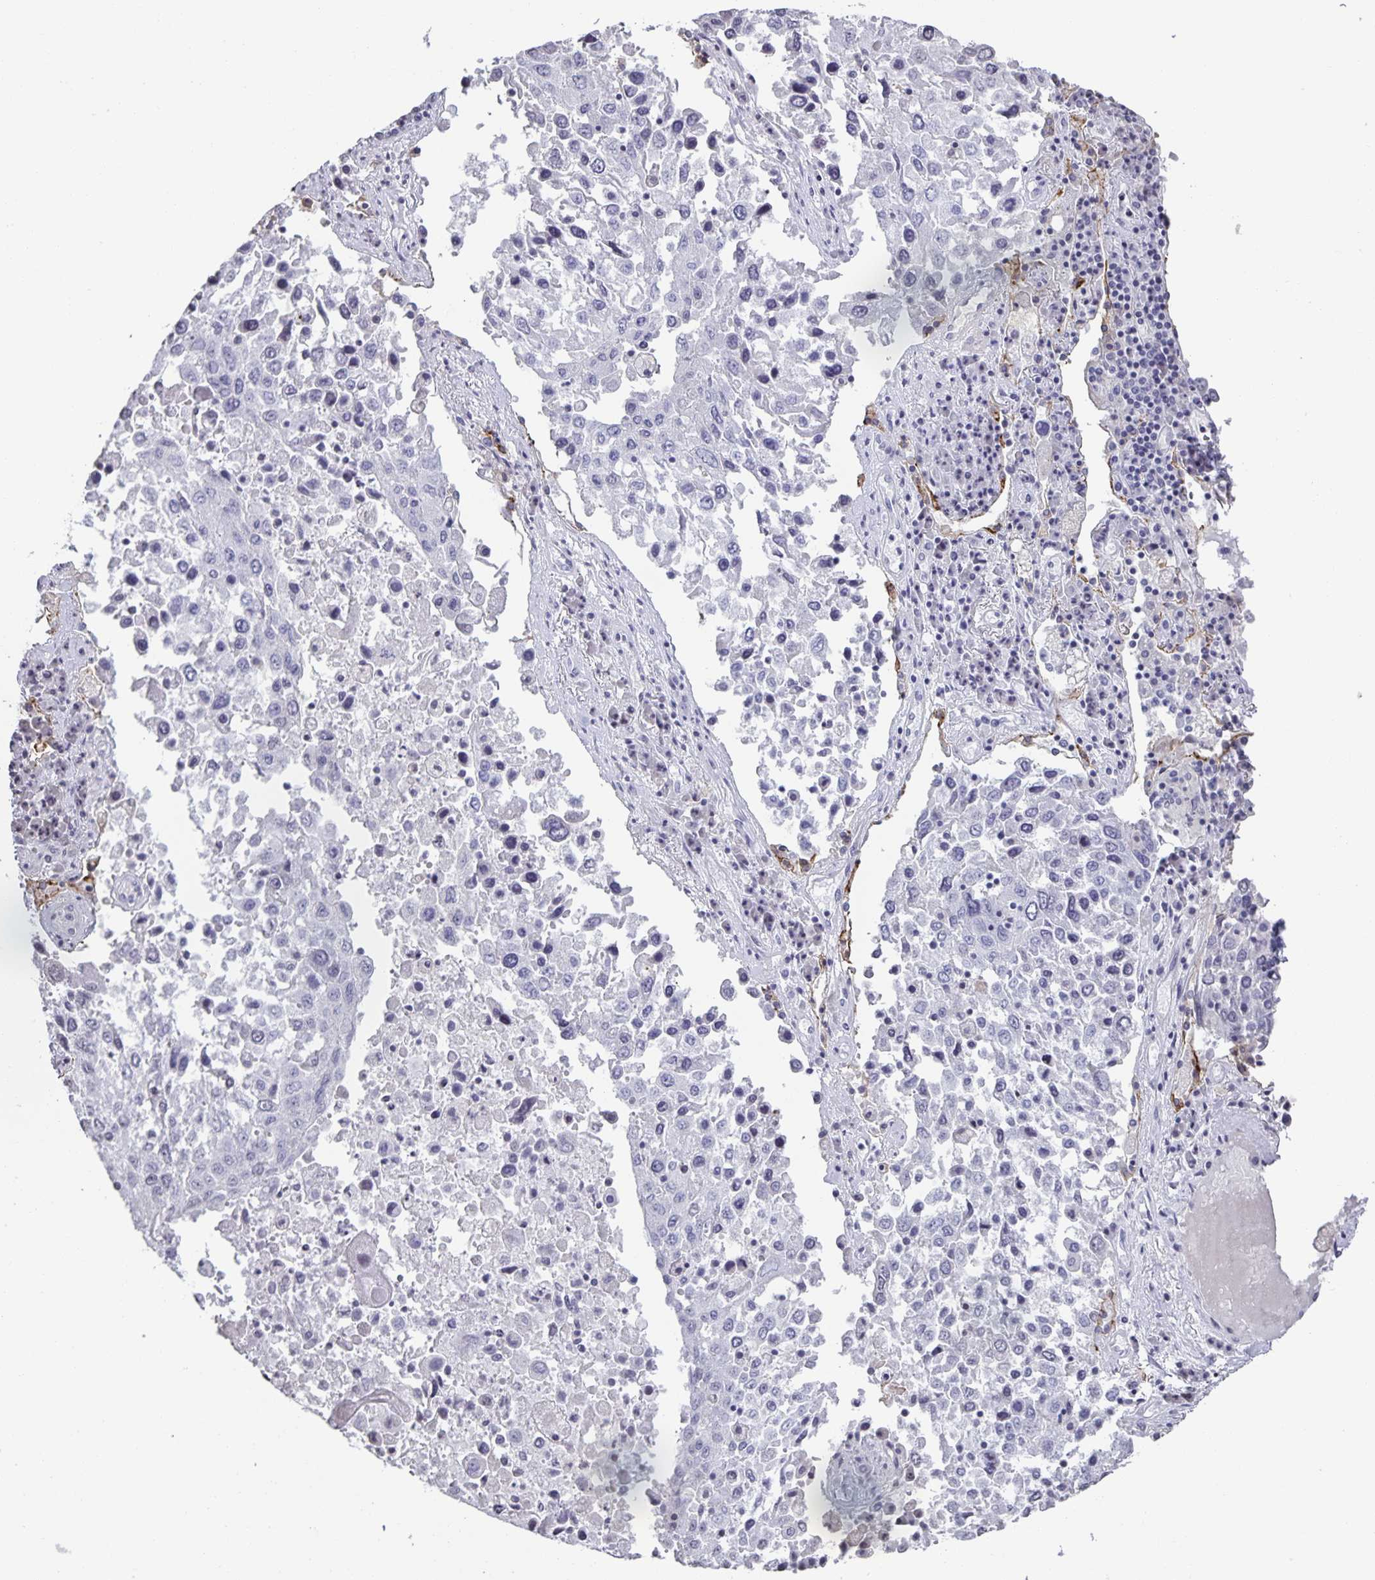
{"staining": {"intensity": "negative", "quantity": "none", "location": "none"}, "tissue": "lung cancer", "cell_type": "Tumor cells", "image_type": "cancer", "snomed": [{"axis": "morphology", "description": "Squamous cell carcinoma, NOS"}, {"axis": "topography", "description": "Lung"}], "caption": "Lung squamous cell carcinoma stained for a protein using IHC demonstrates no positivity tumor cells.", "gene": "AQP4", "patient": {"sex": "male", "age": 65}}